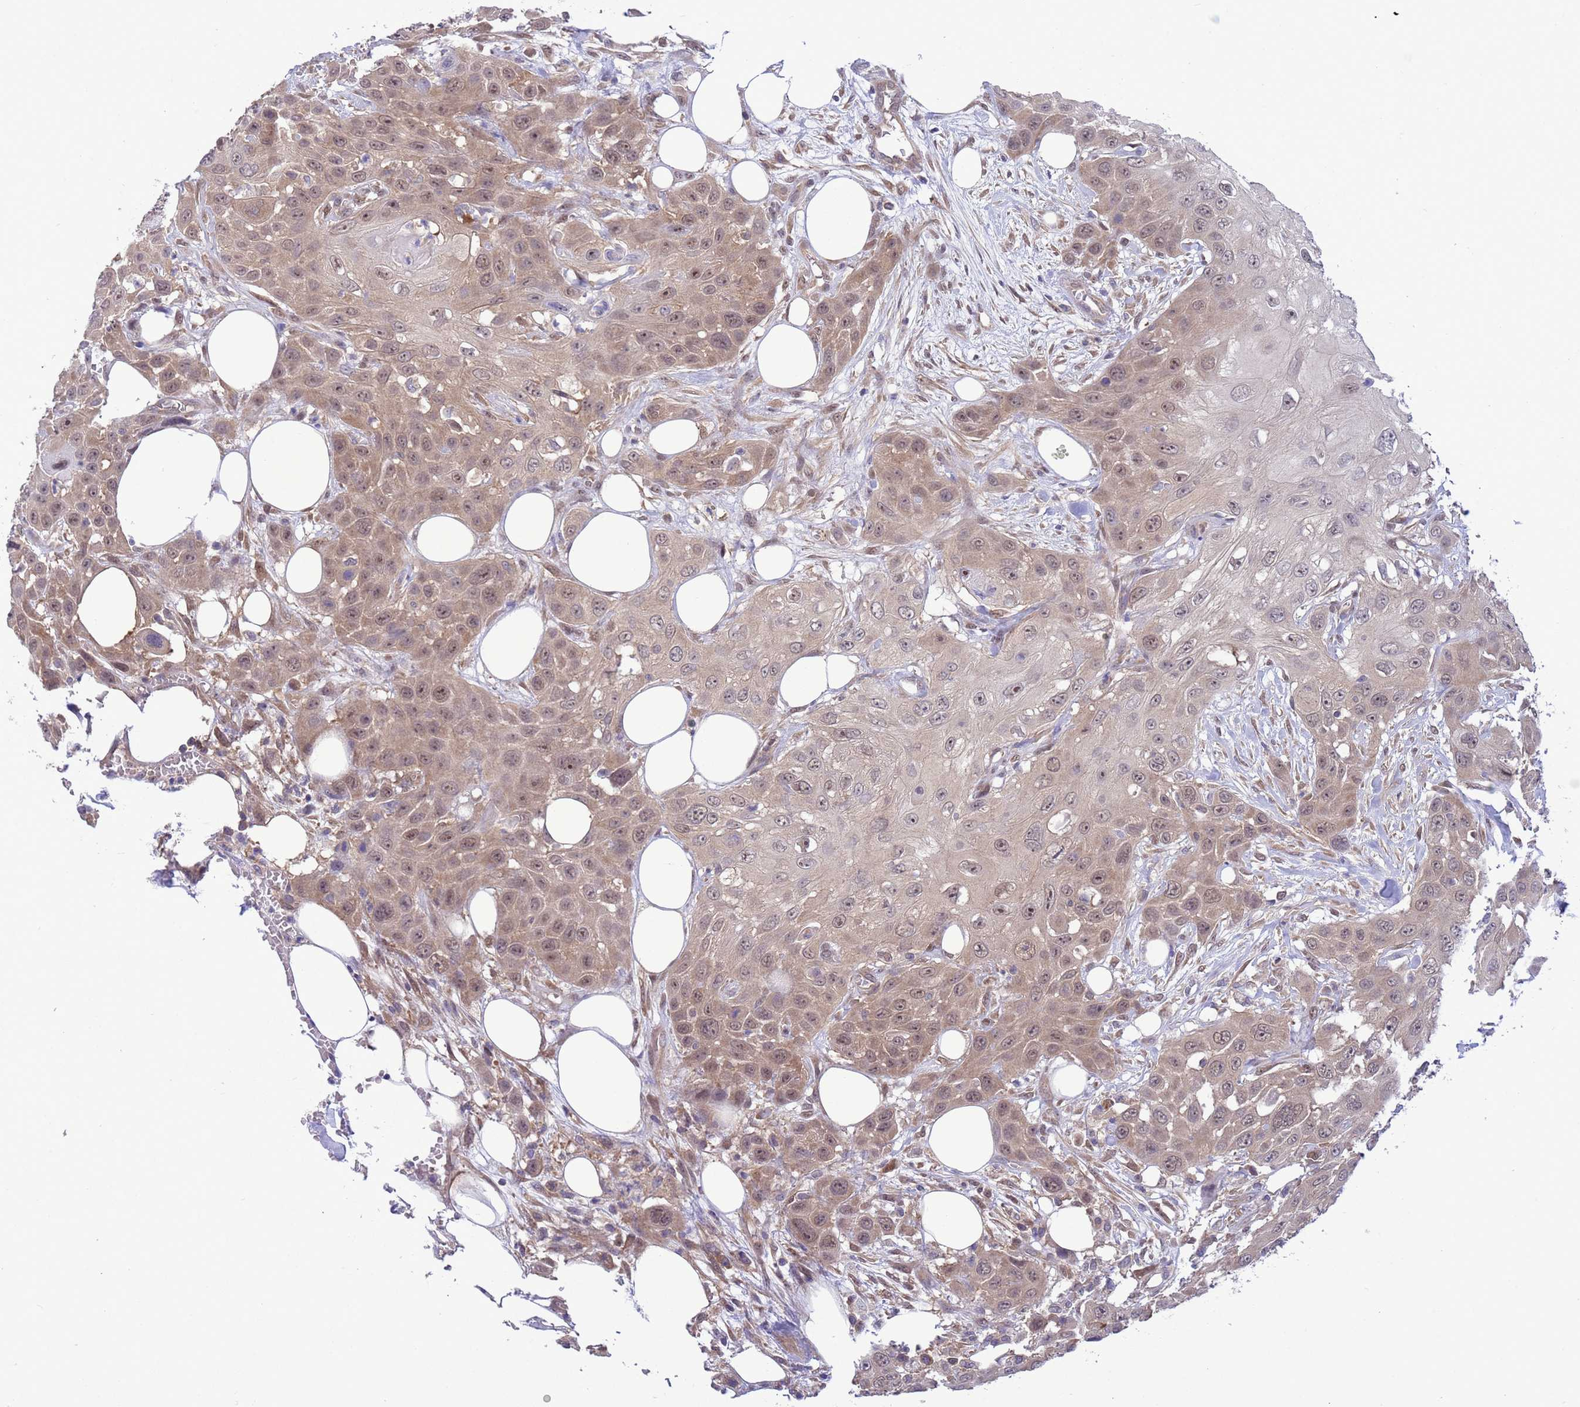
{"staining": {"intensity": "weak", "quantity": ">75%", "location": "cytoplasmic/membranous,nuclear"}, "tissue": "head and neck cancer", "cell_type": "Tumor cells", "image_type": "cancer", "snomed": [{"axis": "morphology", "description": "Squamous cell carcinoma, NOS"}, {"axis": "topography", "description": "Head-Neck"}], "caption": "Head and neck squamous cell carcinoma stained for a protein exhibits weak cytoplasmic/membranous and nuclear positivity in tumor cells.", "gene": "ZNF461", "patient": {"sex": "male", "age": 81}}